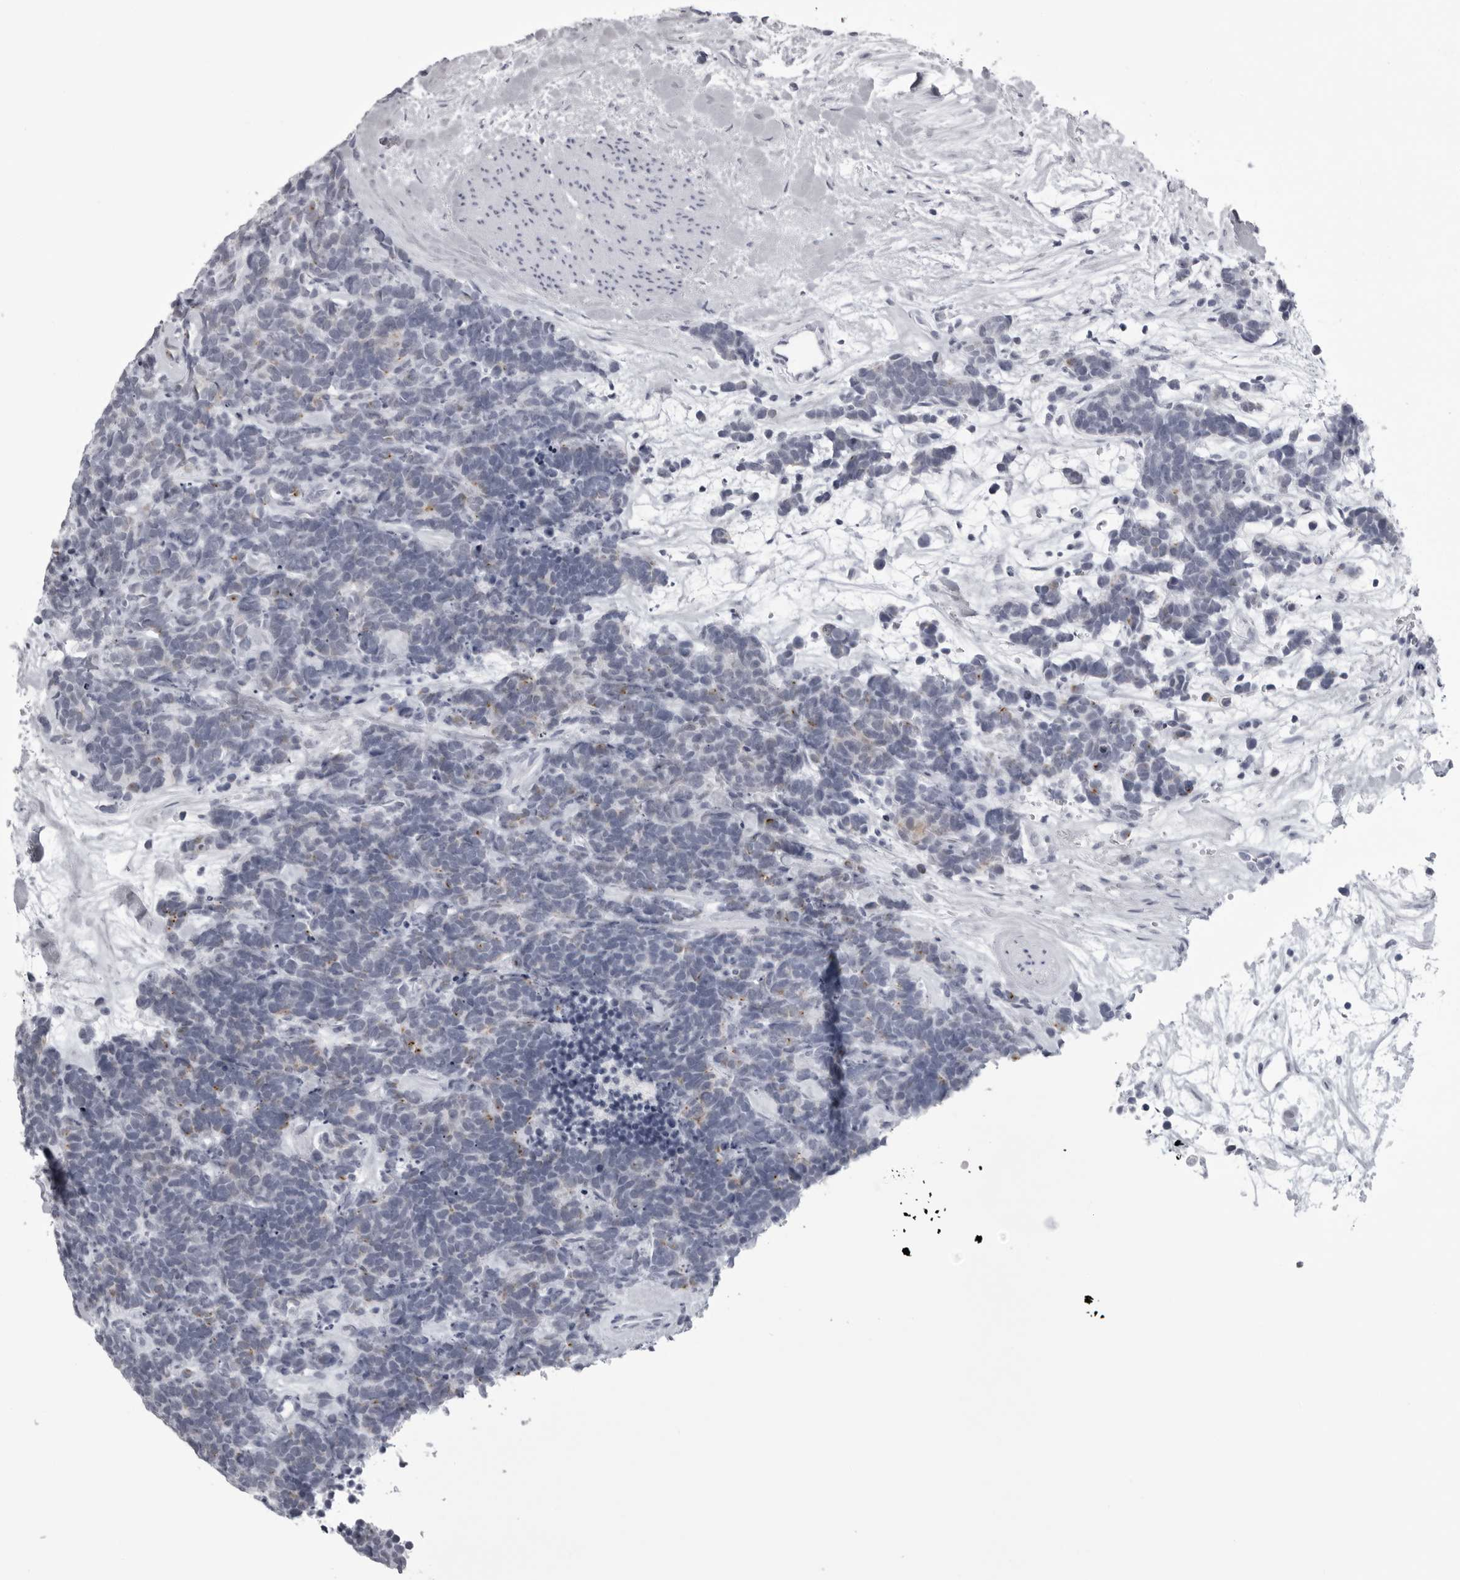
{"staining": {"intensity": "weak", "quantity": "<25%", "location": "cytoplasmic/membranous"}, "tissue": "carcinoid", "cell_type": "Tumor cells", "image_type": "cancer", "snomed": [{"axis": "morphology", "description": "Carcinoma, NOS"}, {"axis": "morphology", "description": "Carcinoid, malignant, NOS"}, {"axis": "topography", "description": "Urinary bladder"}], "caption": "Human carcinoid (malignant) stained for a protein using immunohistochemistry (IHC) displays no staining in tumor cells.", "gene": "UROD", "patient": {"sex": "male", "age": 57}}